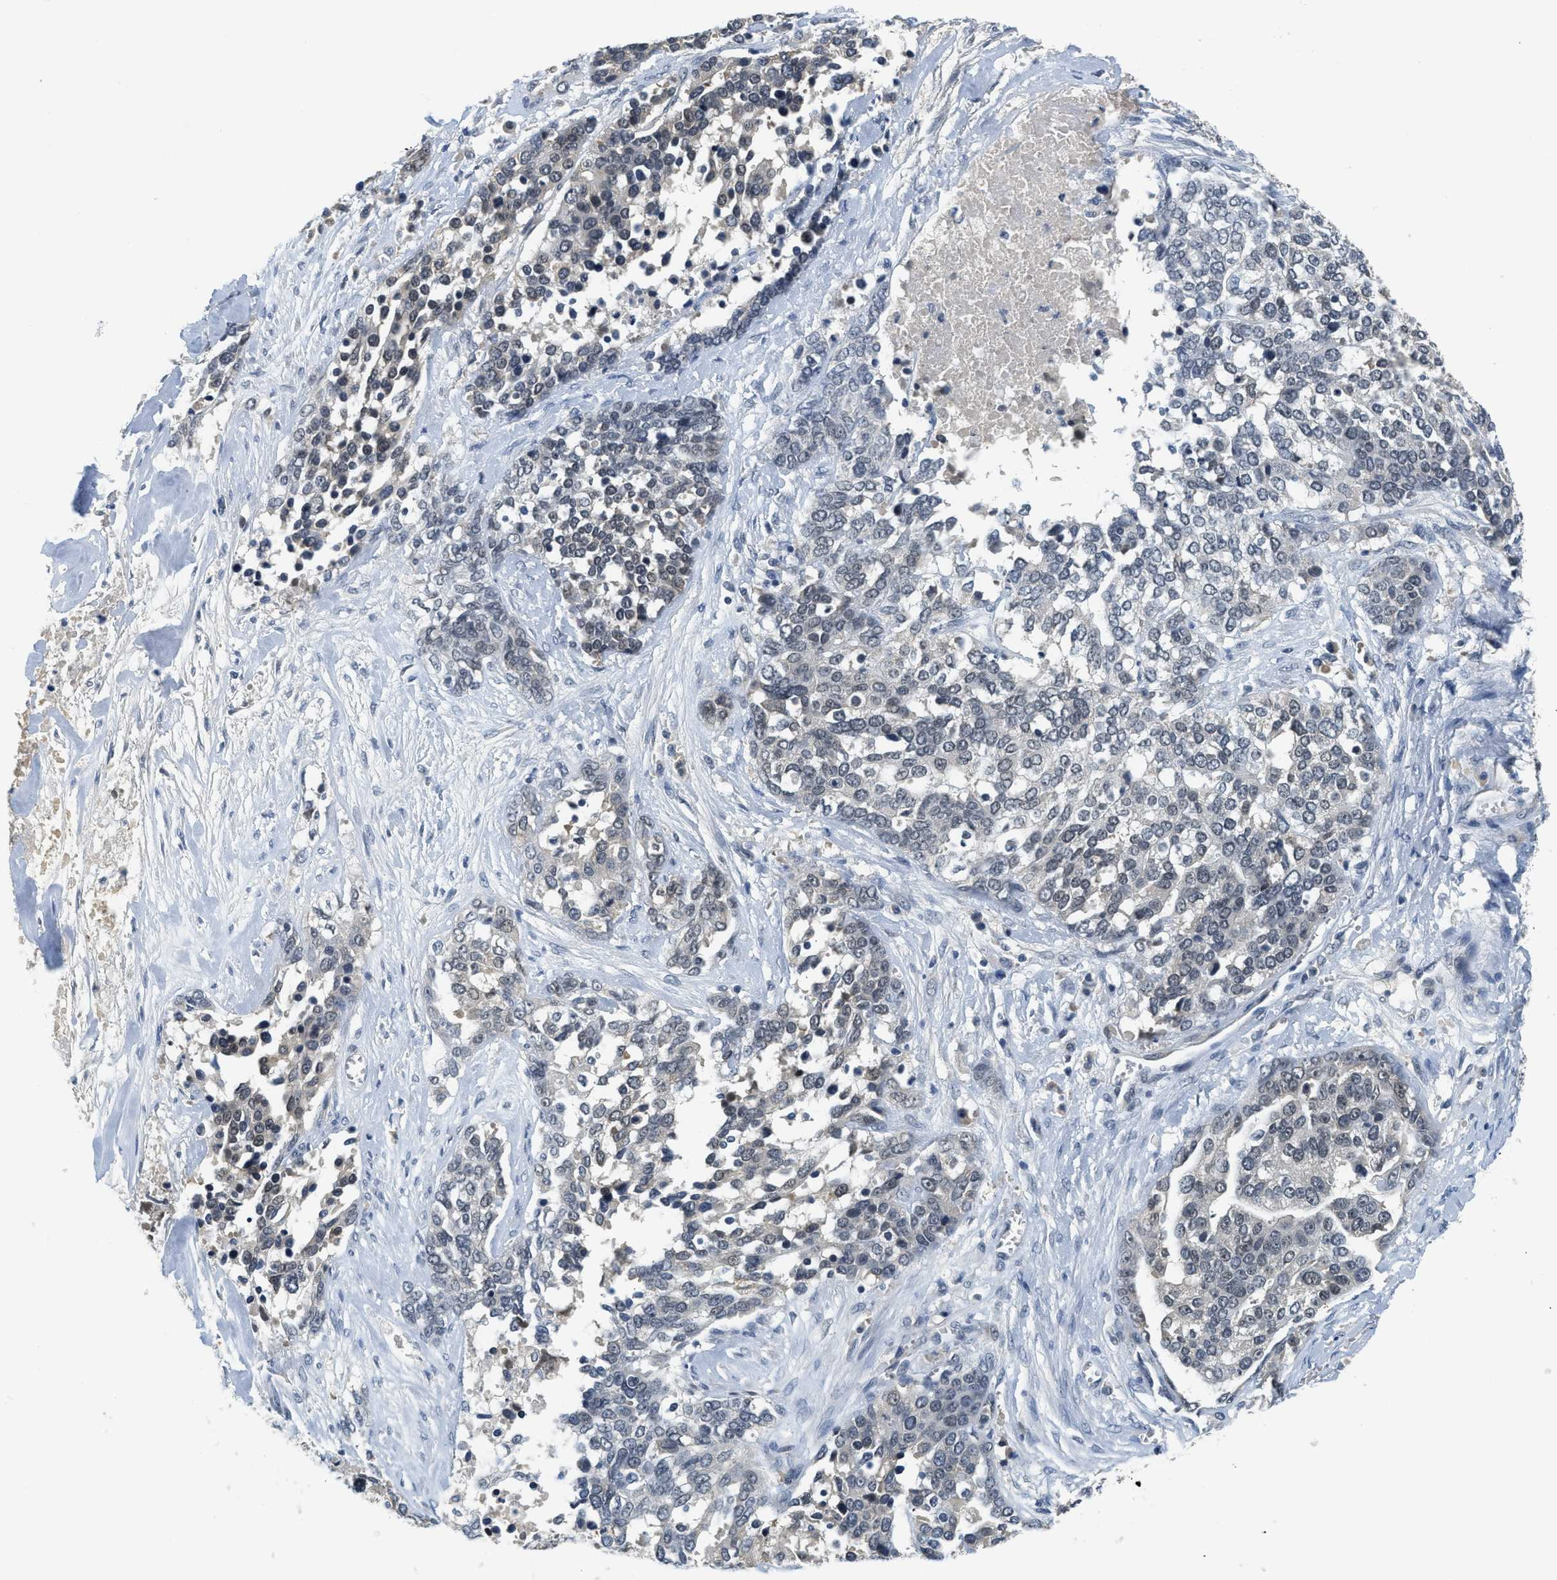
{"staining": {"intensity": "weak", "quantity": "<25%", "location": "nuclear"}, "tissue": "ovarian cancer", "cell_type": "Tumor cells", "image_type": "cancer", "snomed": [{"axis": "morphology", "description": "Cystadenocarcinoma, serous, NOS"}, {"axis": "topography", "description": "Ovary"}], "caption": "High magnification brightfield microscopy of ovarian serous cystadenocarcinoma stained with DAB (brown) and counterstained with hematoxylin (blue): tumor cells show no significant expression.", "gene": "MZF1", "patient": {"sex": "female", "age": 44}}